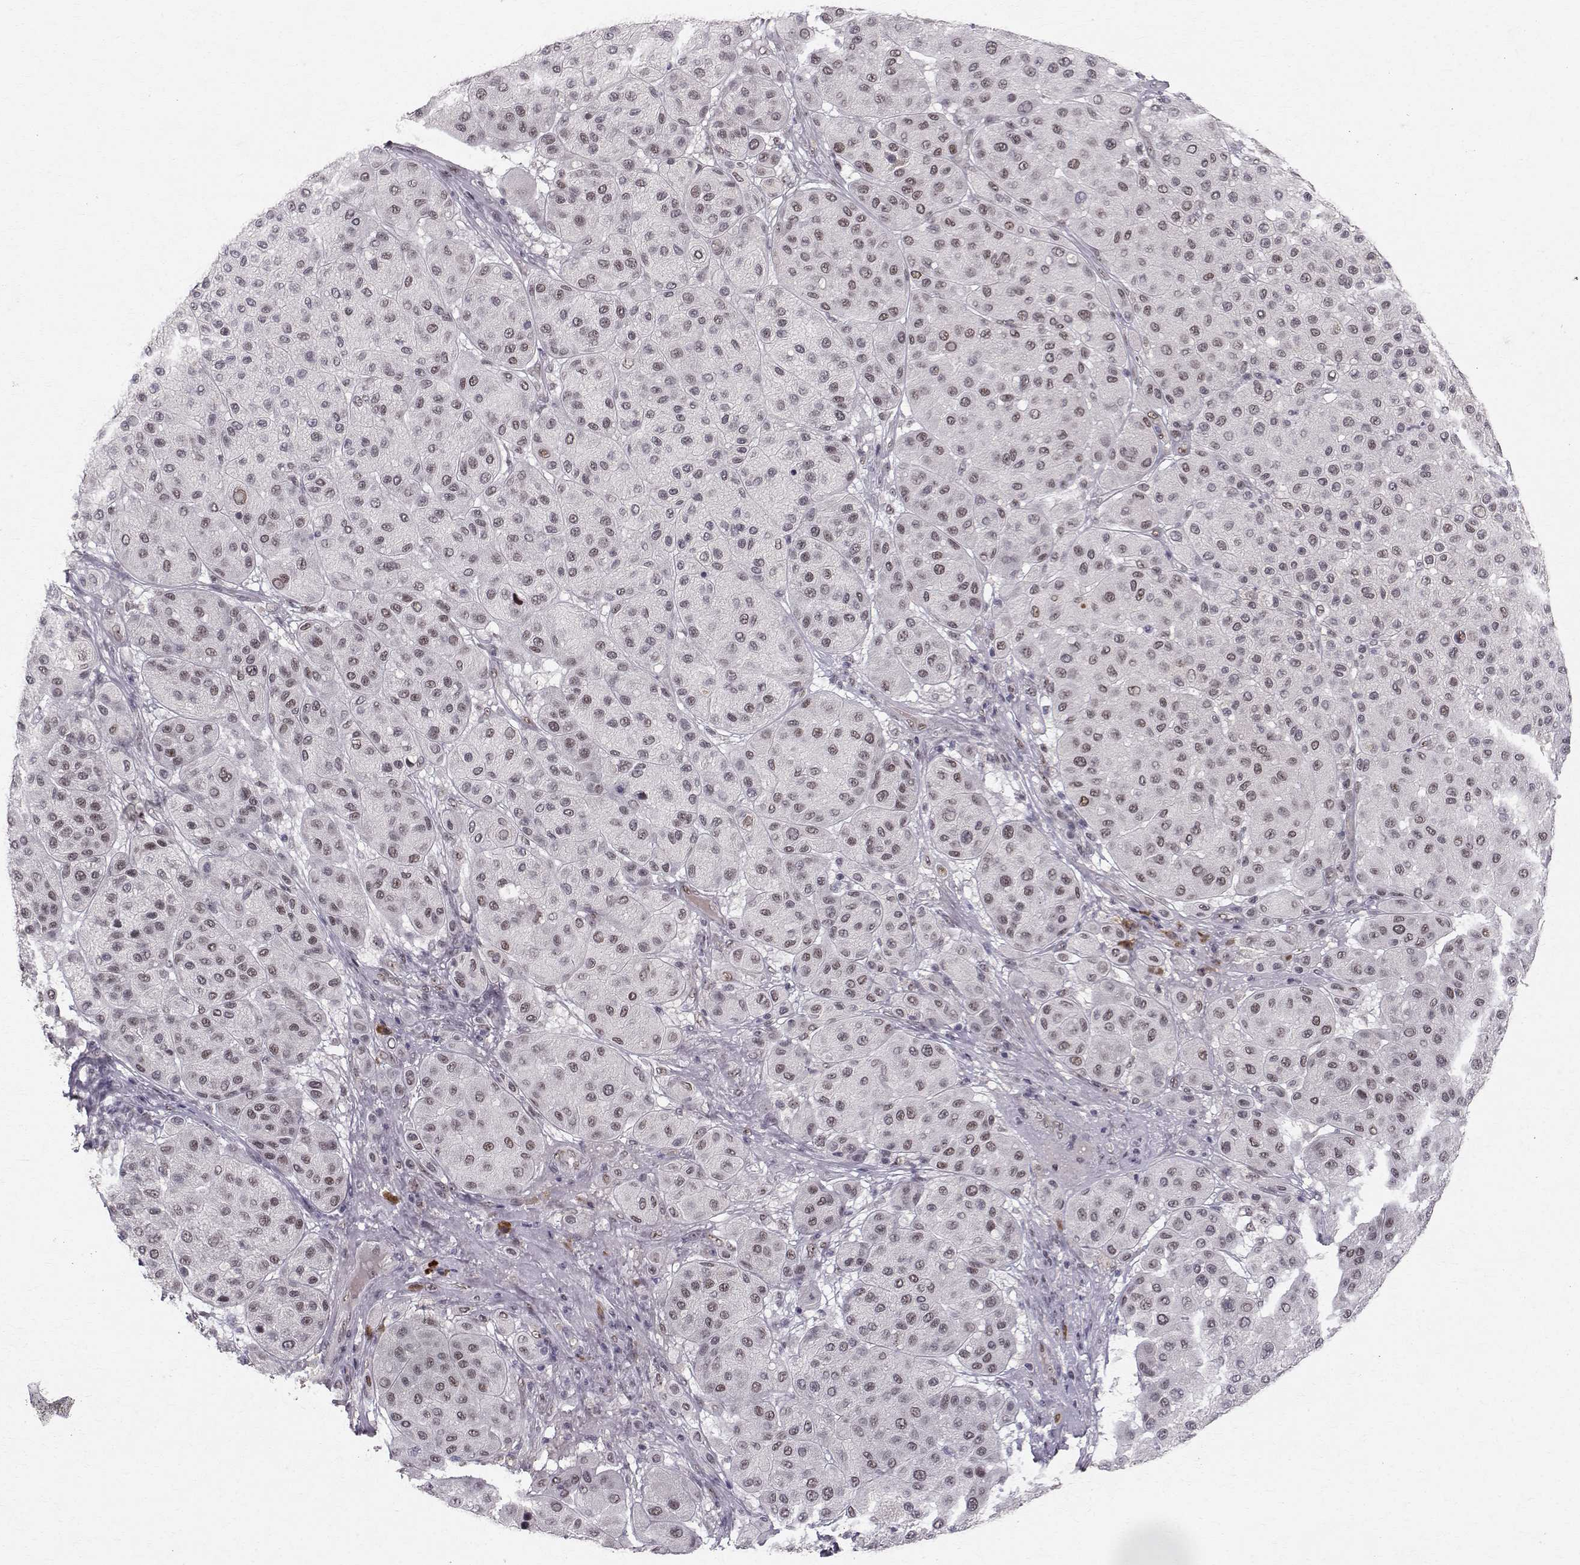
{"staining": {"intensity": "negative", "quantity": "none", "location": "none"}, "tissue": "melanoma", "cell_type": "Tumor cells", "image_type": "cancer", "snomed": [{"axis": "morphology", "description": "Malignant melanoma, Metastatic site"}, {"axis": "topography", "description": "Smooth muscle"}], "caption": "Immunohistochemical staining of human malignant melanoma (metastatic site) exhibits no significant staining in tumor cells. (IHC, brightfield microscopy, high magnification).", "gene": "RPP38", "patient": {"sex": "male", "age": 41}}